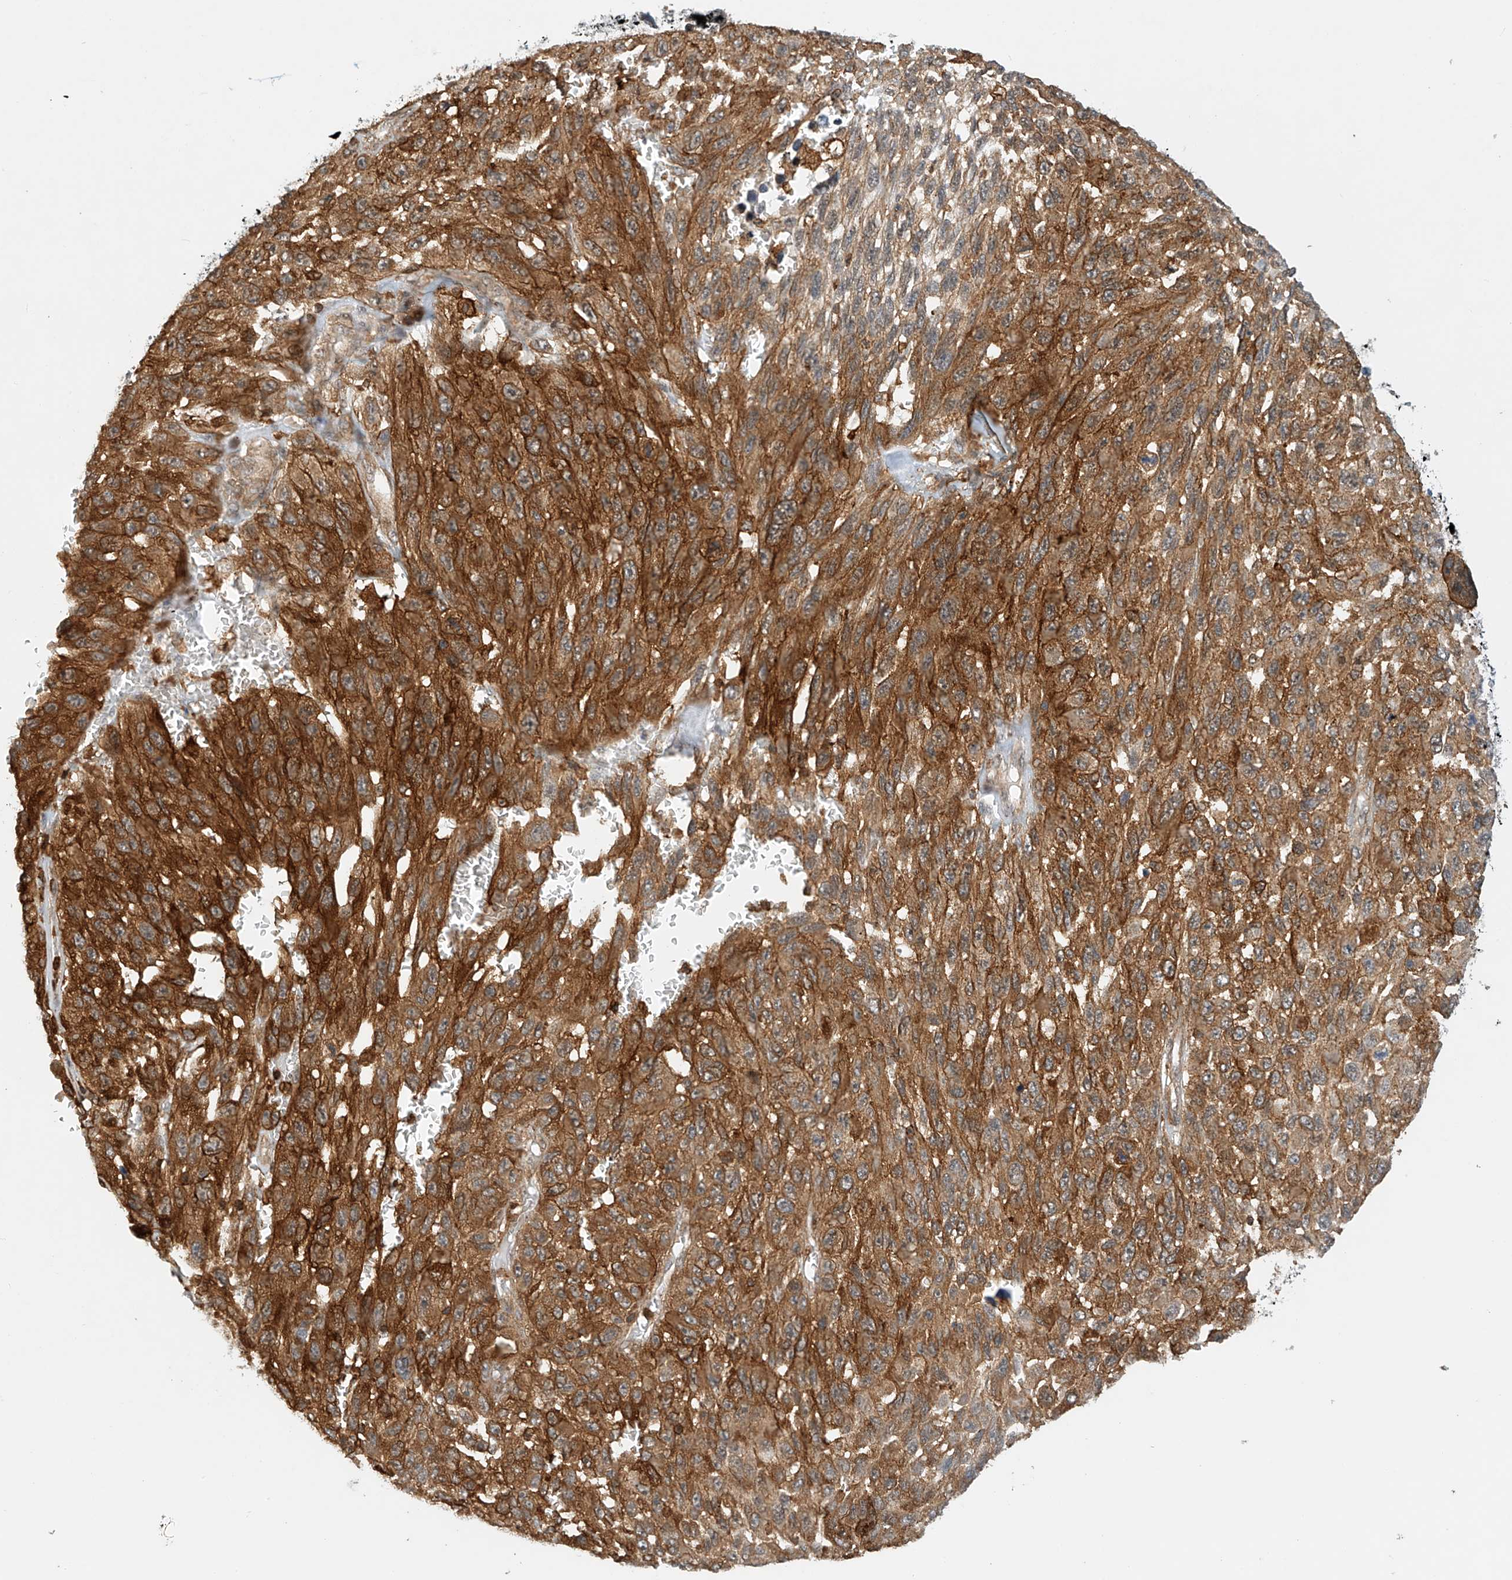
{"staining": {"intensity": "strong", "quantity": ">75%", "location": "cytoplasmic/membranous"}, "tissue": "melanoma", "cell_type": "Tumor cells", "image_type": "cancer", "snomed": [{"axis": "morphology", "description": "Malignant melanoma, NOS"}, {"axis": "topography", "description": "Skin"}], "caption": "This is a photomicrograph of immunohistochemistry staining of malignant melanoma, which shows strong positivity in the cytoplasmic/membranous of tumor cells.", "gene": "MICAL1", "patient": {"sex": "female", "age": 96}}